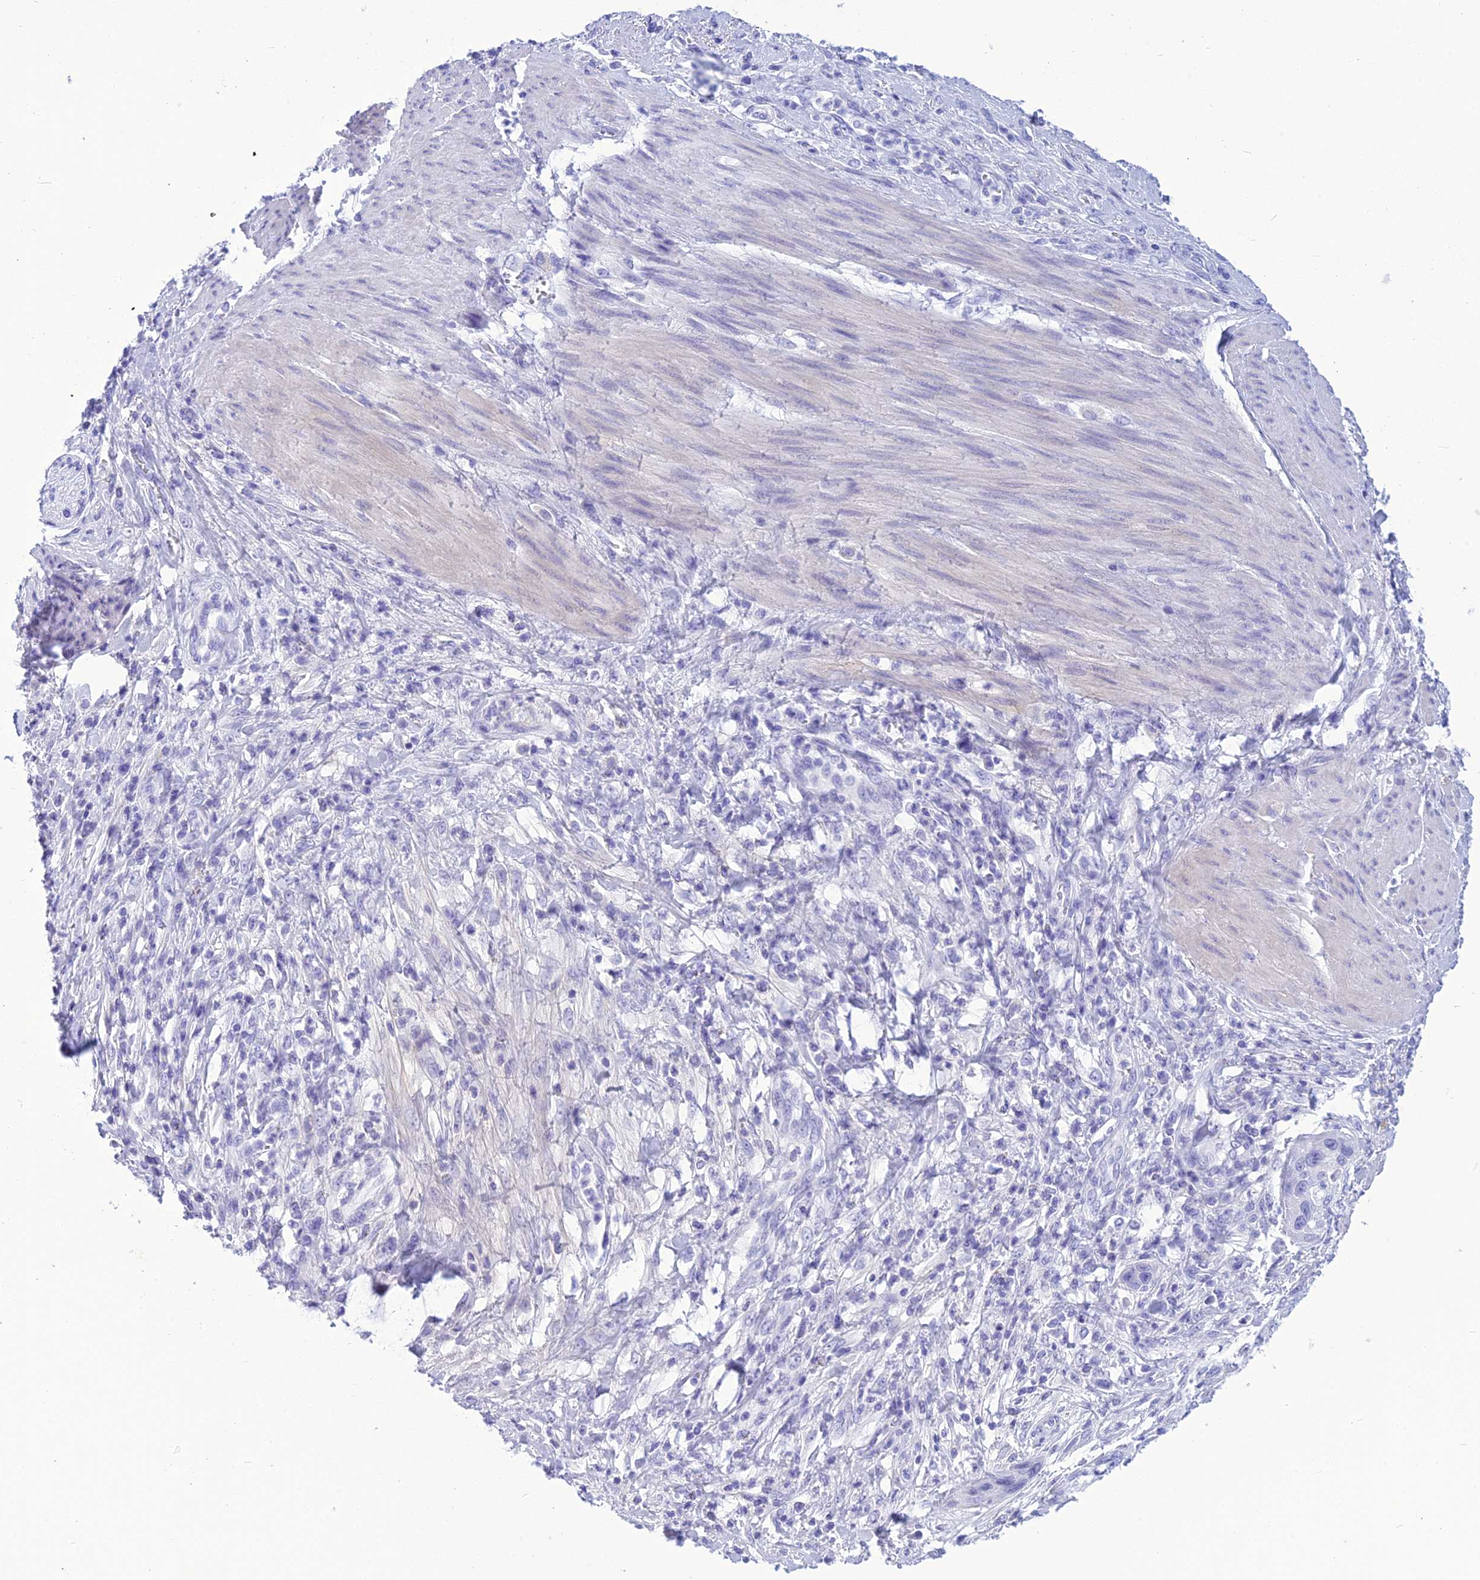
{"staining": {"intensity": "negative", "quantity": "none", "location": "none"}, "tissue": "cervical cancer", "cell_type": "Tumor cells", "image_type": "cancer", "snomed": [{"axis": "morphology", "description": "Squamous cell carcinoma, NOS"}, {"axis": "topography", "description": "Cervix"}], "caption": "There is no significant expression in tumor cells of cervical squamous cell carcinoma.", "gene": "BBS2", "patient": {"sex": "female", "age": 42}}